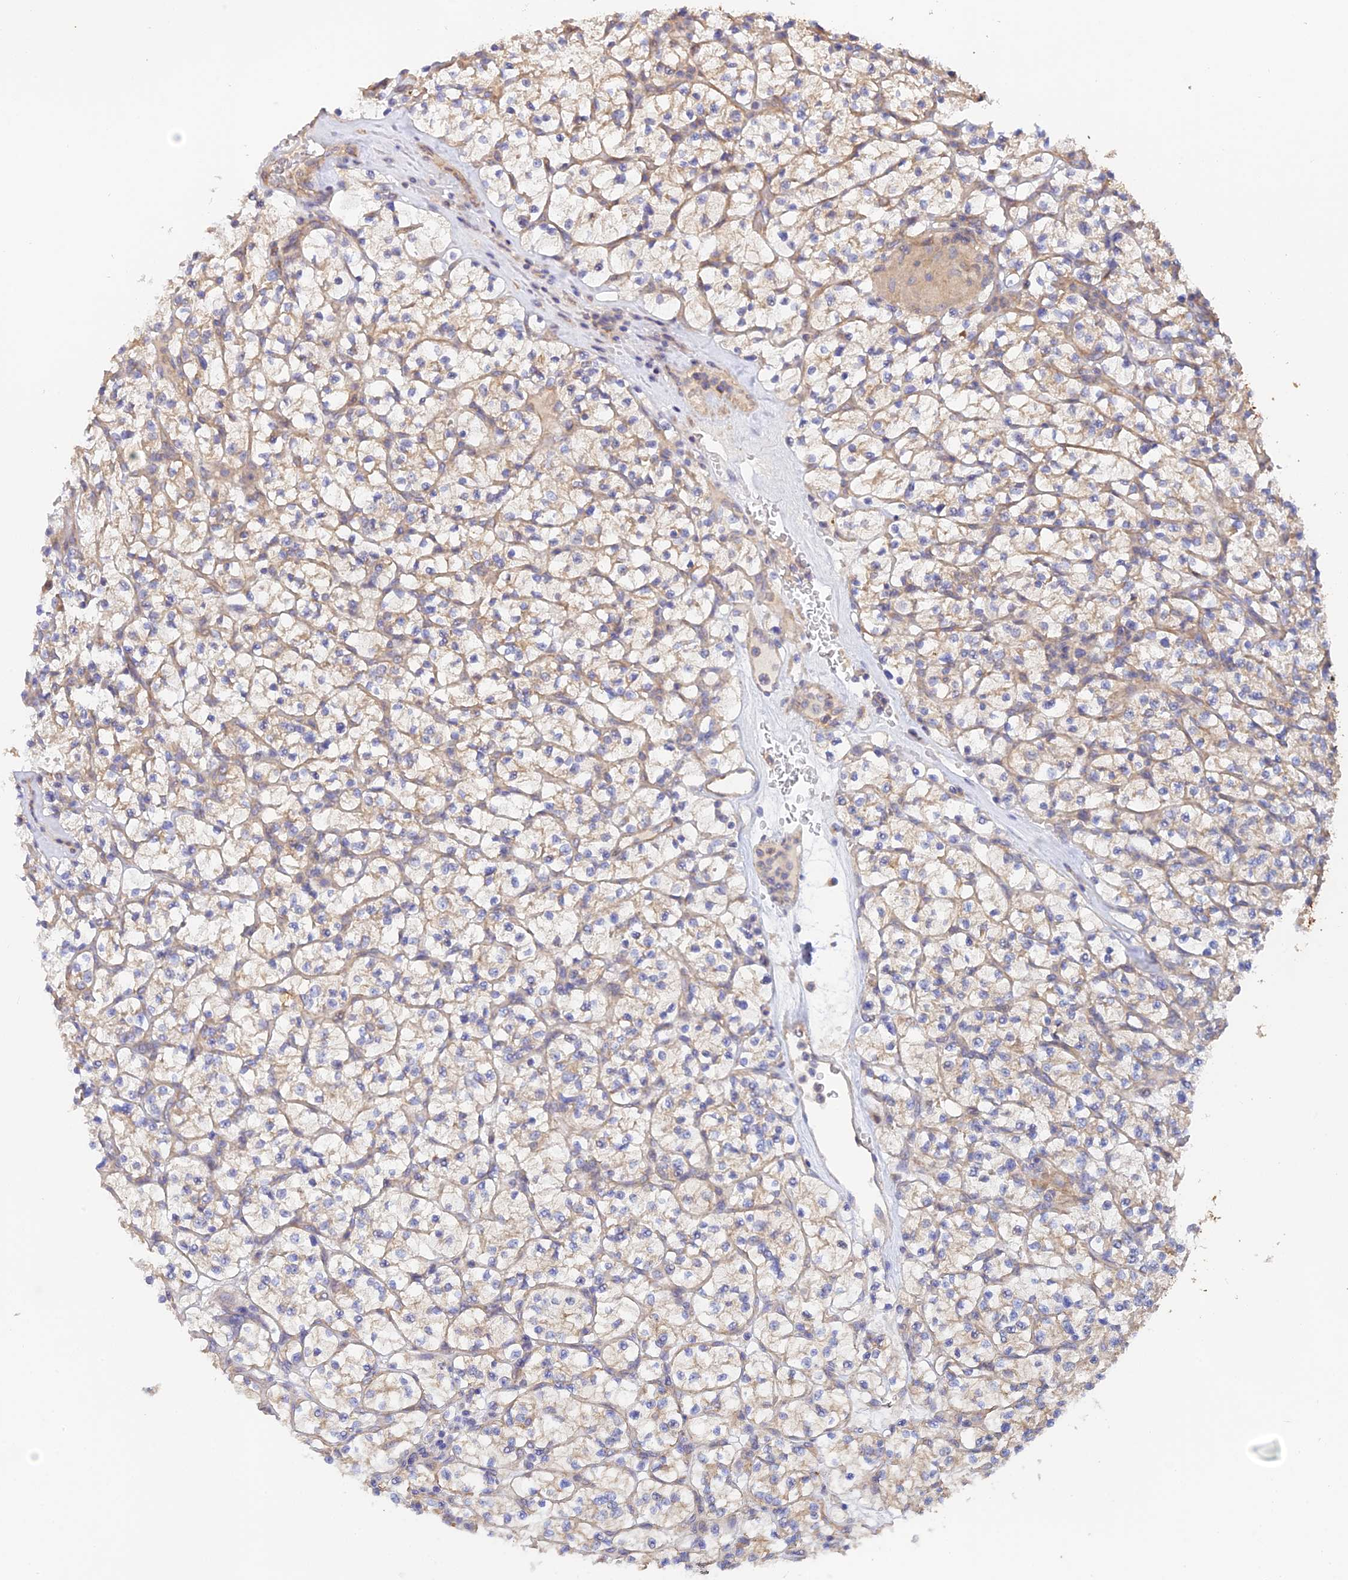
{"staining": {"intensity": "weak", "quantity": "25%-75%", "location": "cytoplasmic/membranous"}, "tissue": "renal cancer", "cell_type": "Tumor cells", "image_type": "cancer", "snomed": [{"axis": "morphology", "description": "Adenocarcinoma, NOS"}, {"axis": "topography", "description": "Kidney"}], "caption": "Protein expression analysis of adenocarcinoma (renal) shows weak cytoplasmic/membranous expression in approximately 25%-75% of tumor cells.", "gene": "MYO9A", "patient": {"sex": "female", "age": 64}}